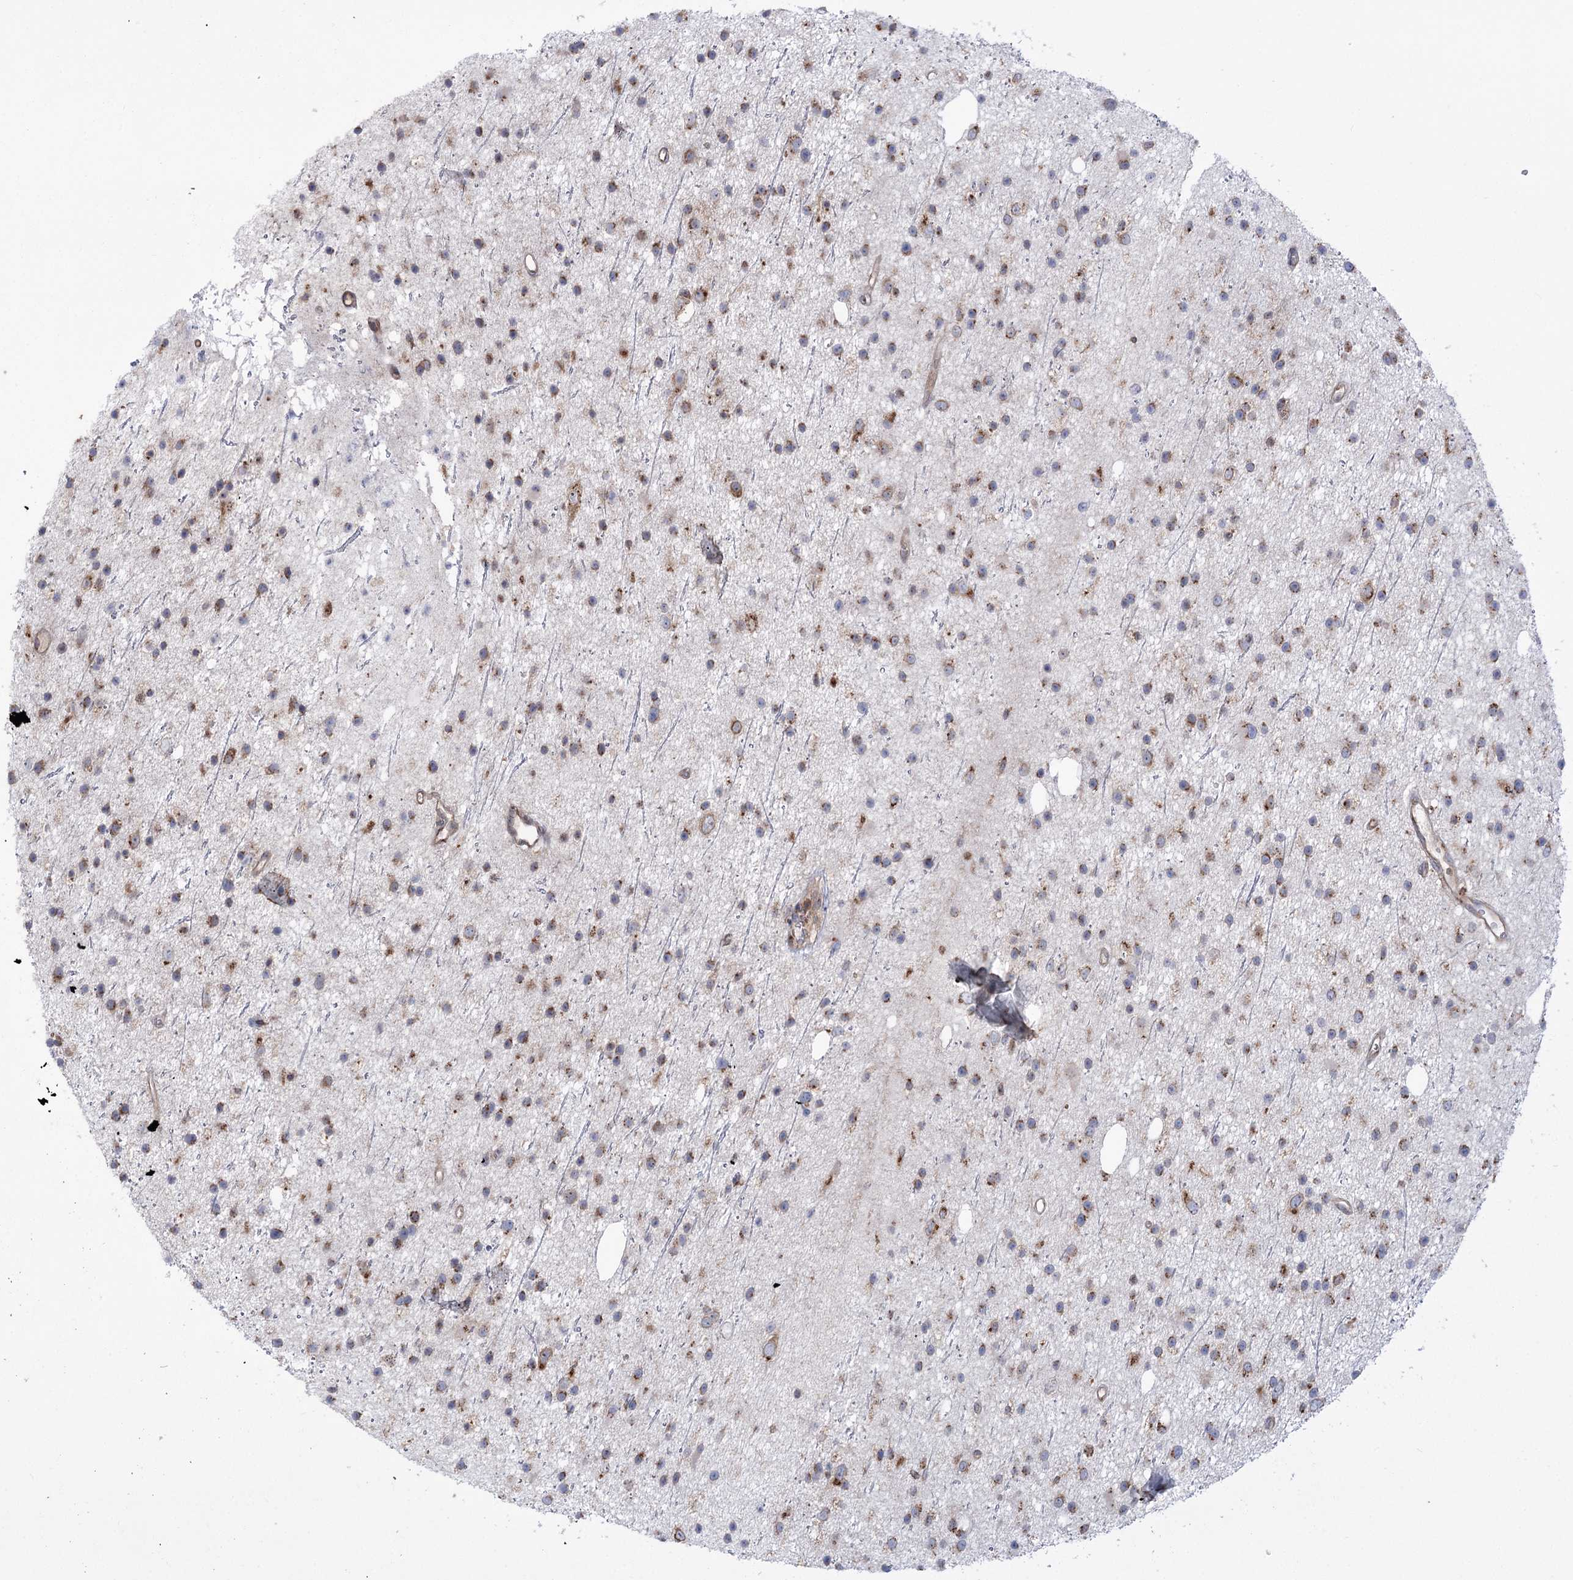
{"staining": {"intensity": "moderate", "quantity": "25%-75%", "location": "cytoplasmic/membranous"}, "tissue": "glioma", "cell_type": "Tumor cells", "image_type": "cancer", "snomed": [{"axis": "morphology", "description": "Glioma, malignant, Low grade"}, {"axis": "topography", "description": "Cerebral cortex"}], "caption": "Moderate cytoplasmic/membranous staining for a protein is present in about 25%-75% of tumor cells of low-grade glioma (malignant) using immunohistochemistry (IHC).", "gene": "ZNF622", "patient": {"sex": "female", "age": 39}}